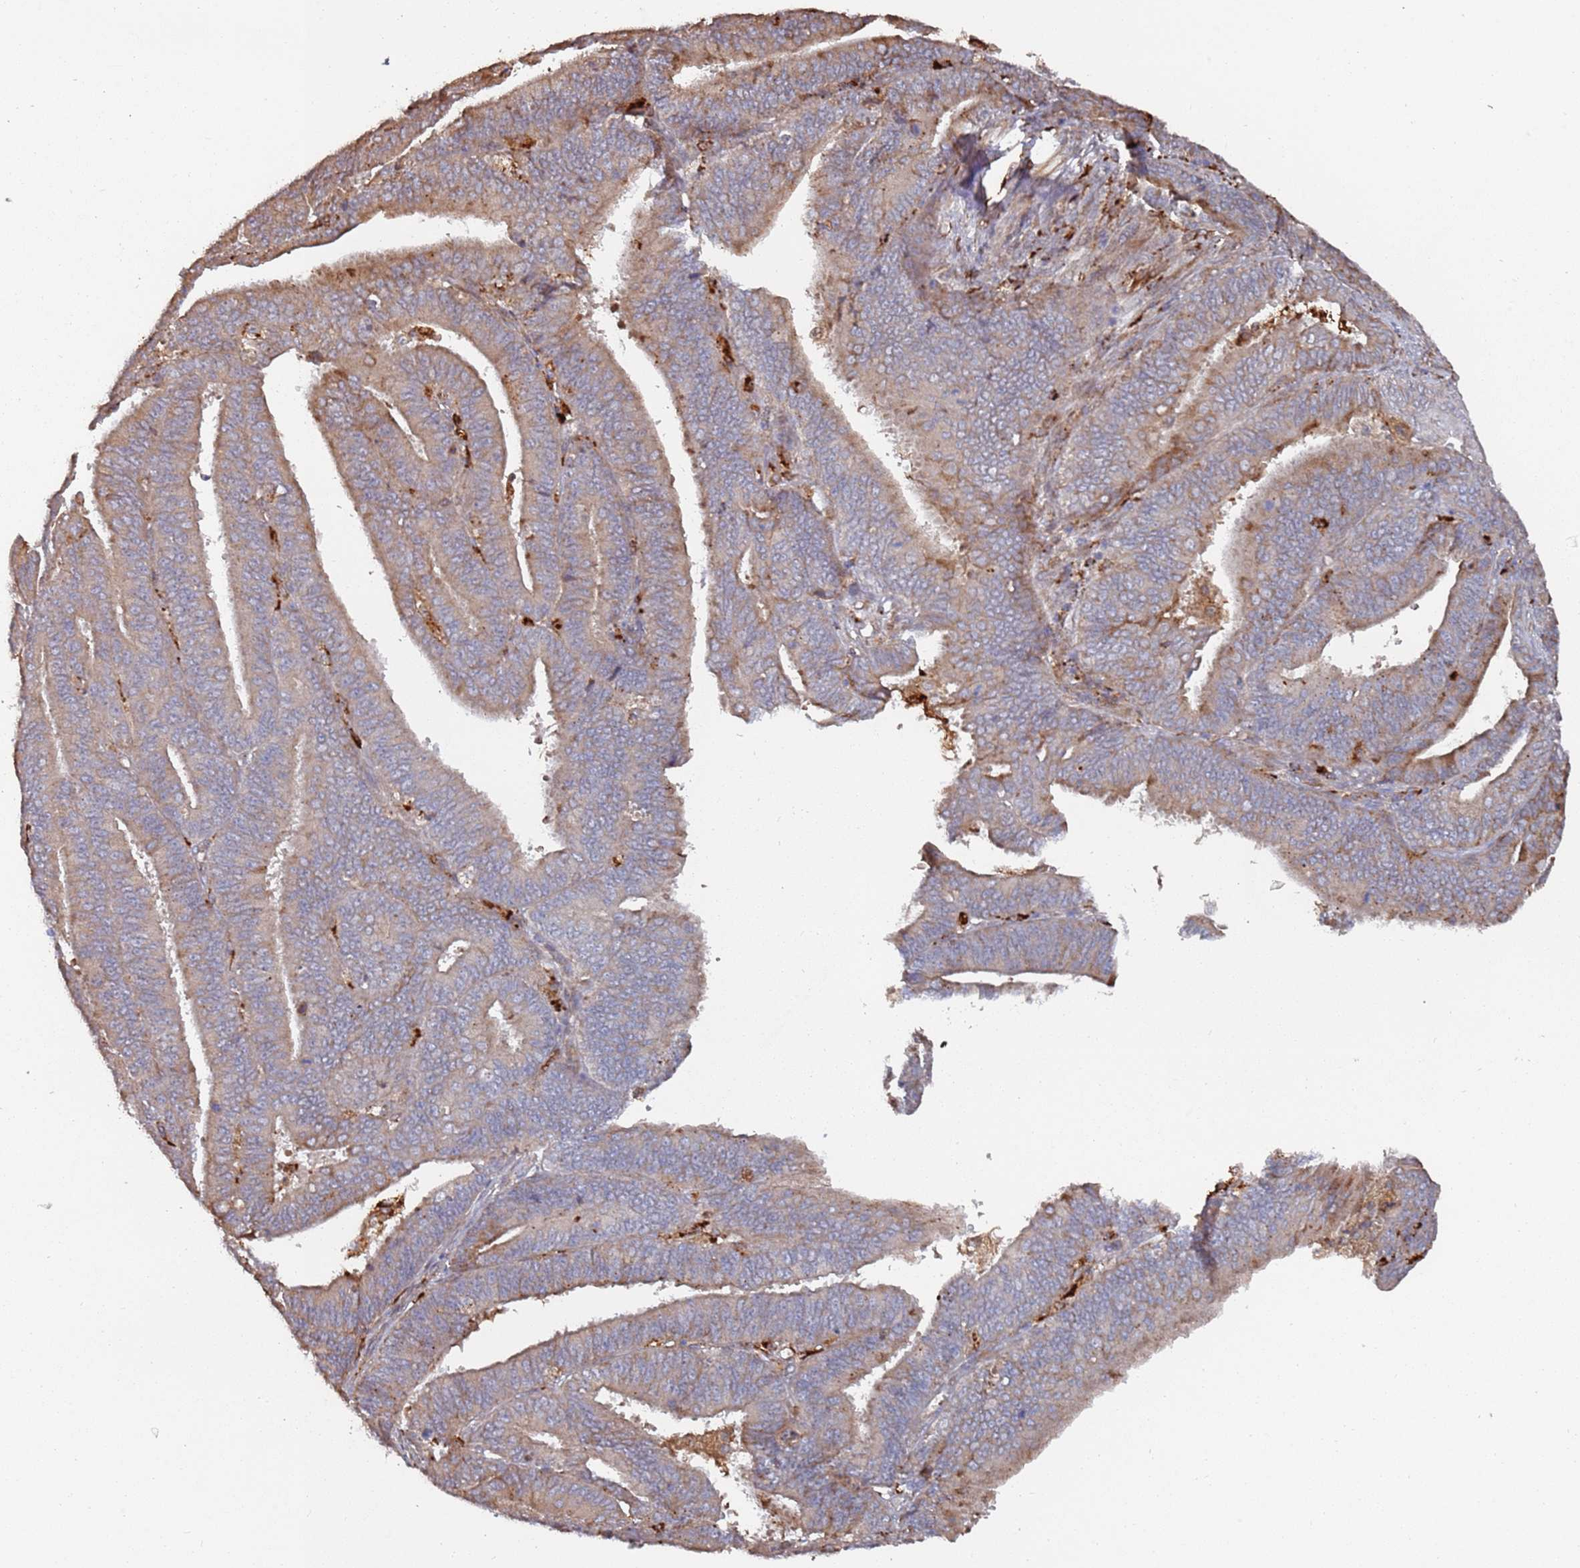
{"staining": {"intensity": "moderate", "quantity": "25%-75%", "location": "cytoplasmic/membranous"}, "tissue": "endometrial cancer", "cell_type": "Tumor cells", "image_type": "cancer", "snomed": [{"axis": "morphology", "description": "Adenocarcinoma, NOS"}, {"axis": "topography", "description": "Endometrium"}], "caption": "DAB (3,3'-diaminobenzidine) immunohistochemical staining of endometrial adenocarcinoma demonstrates moderate cytoplasmic/membranous protein expression in approximately 25%-75% of tumor cells. (IHC, brightfield microscopy, high magnification).", "gene": "LACC1", "patient": {"sex": "female", "age": 73}}